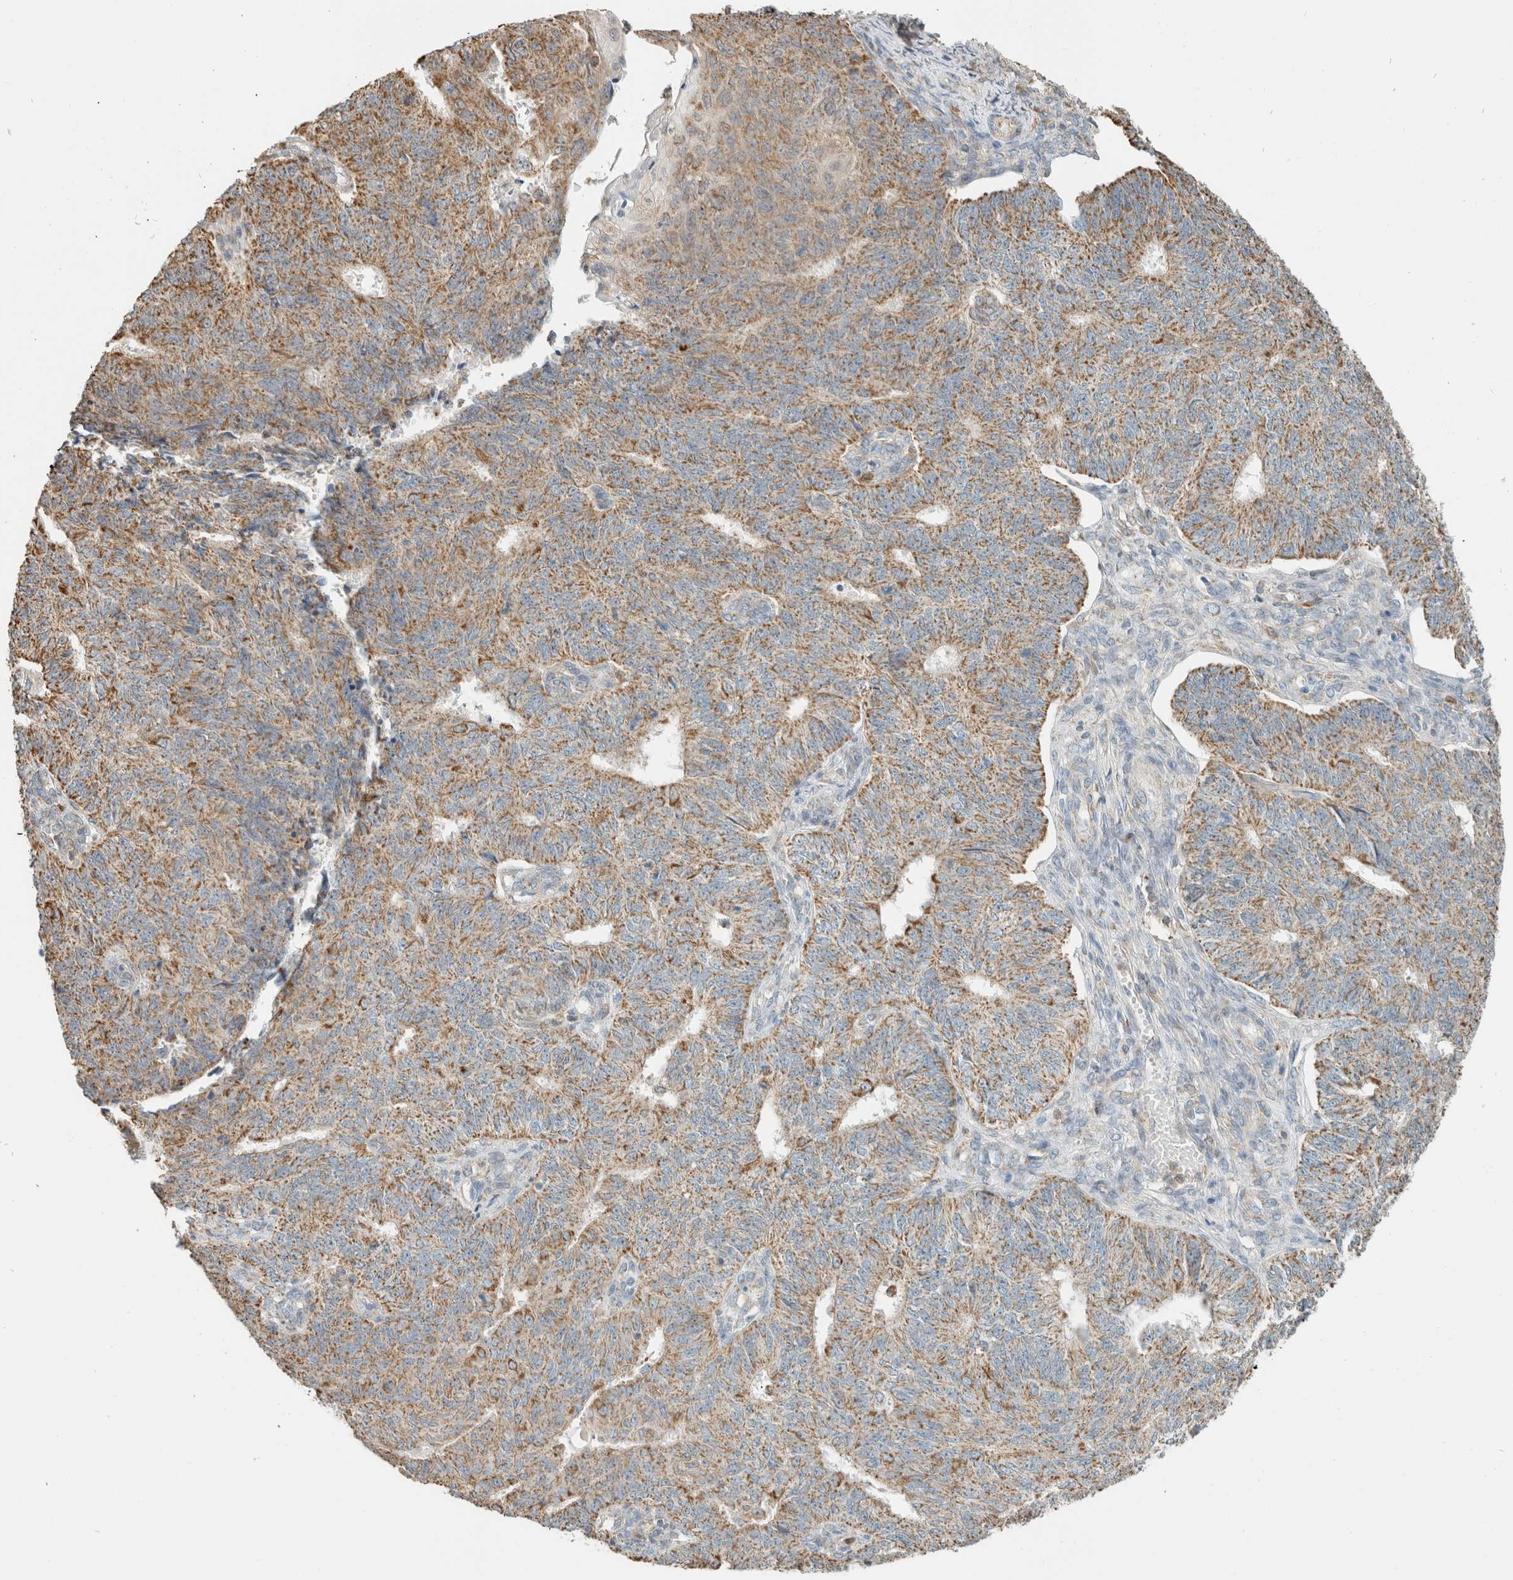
{"staining": {"intensity": "moderate", "quantity": ">75%", "location": "cytoplasmic/membranous"}, "tissue": "endometrial cancer", "cell_type": "Tumor cells", "image_type": "cancer", "snomed": [{"axis": "morphology", "description": "Adenocarcinoma, NOS"}, {"axis": "topography", "description": "Endometrium"}], "caption": "Immunohistochemical staining of adenocarcinoma (endometrial) demonstrates medium levels of moderate cytoplasmic/membranous expression in approximately >75% of tumor cells.", "gene": "CAPG", "patient": {"sex": "female", "age": 32}}